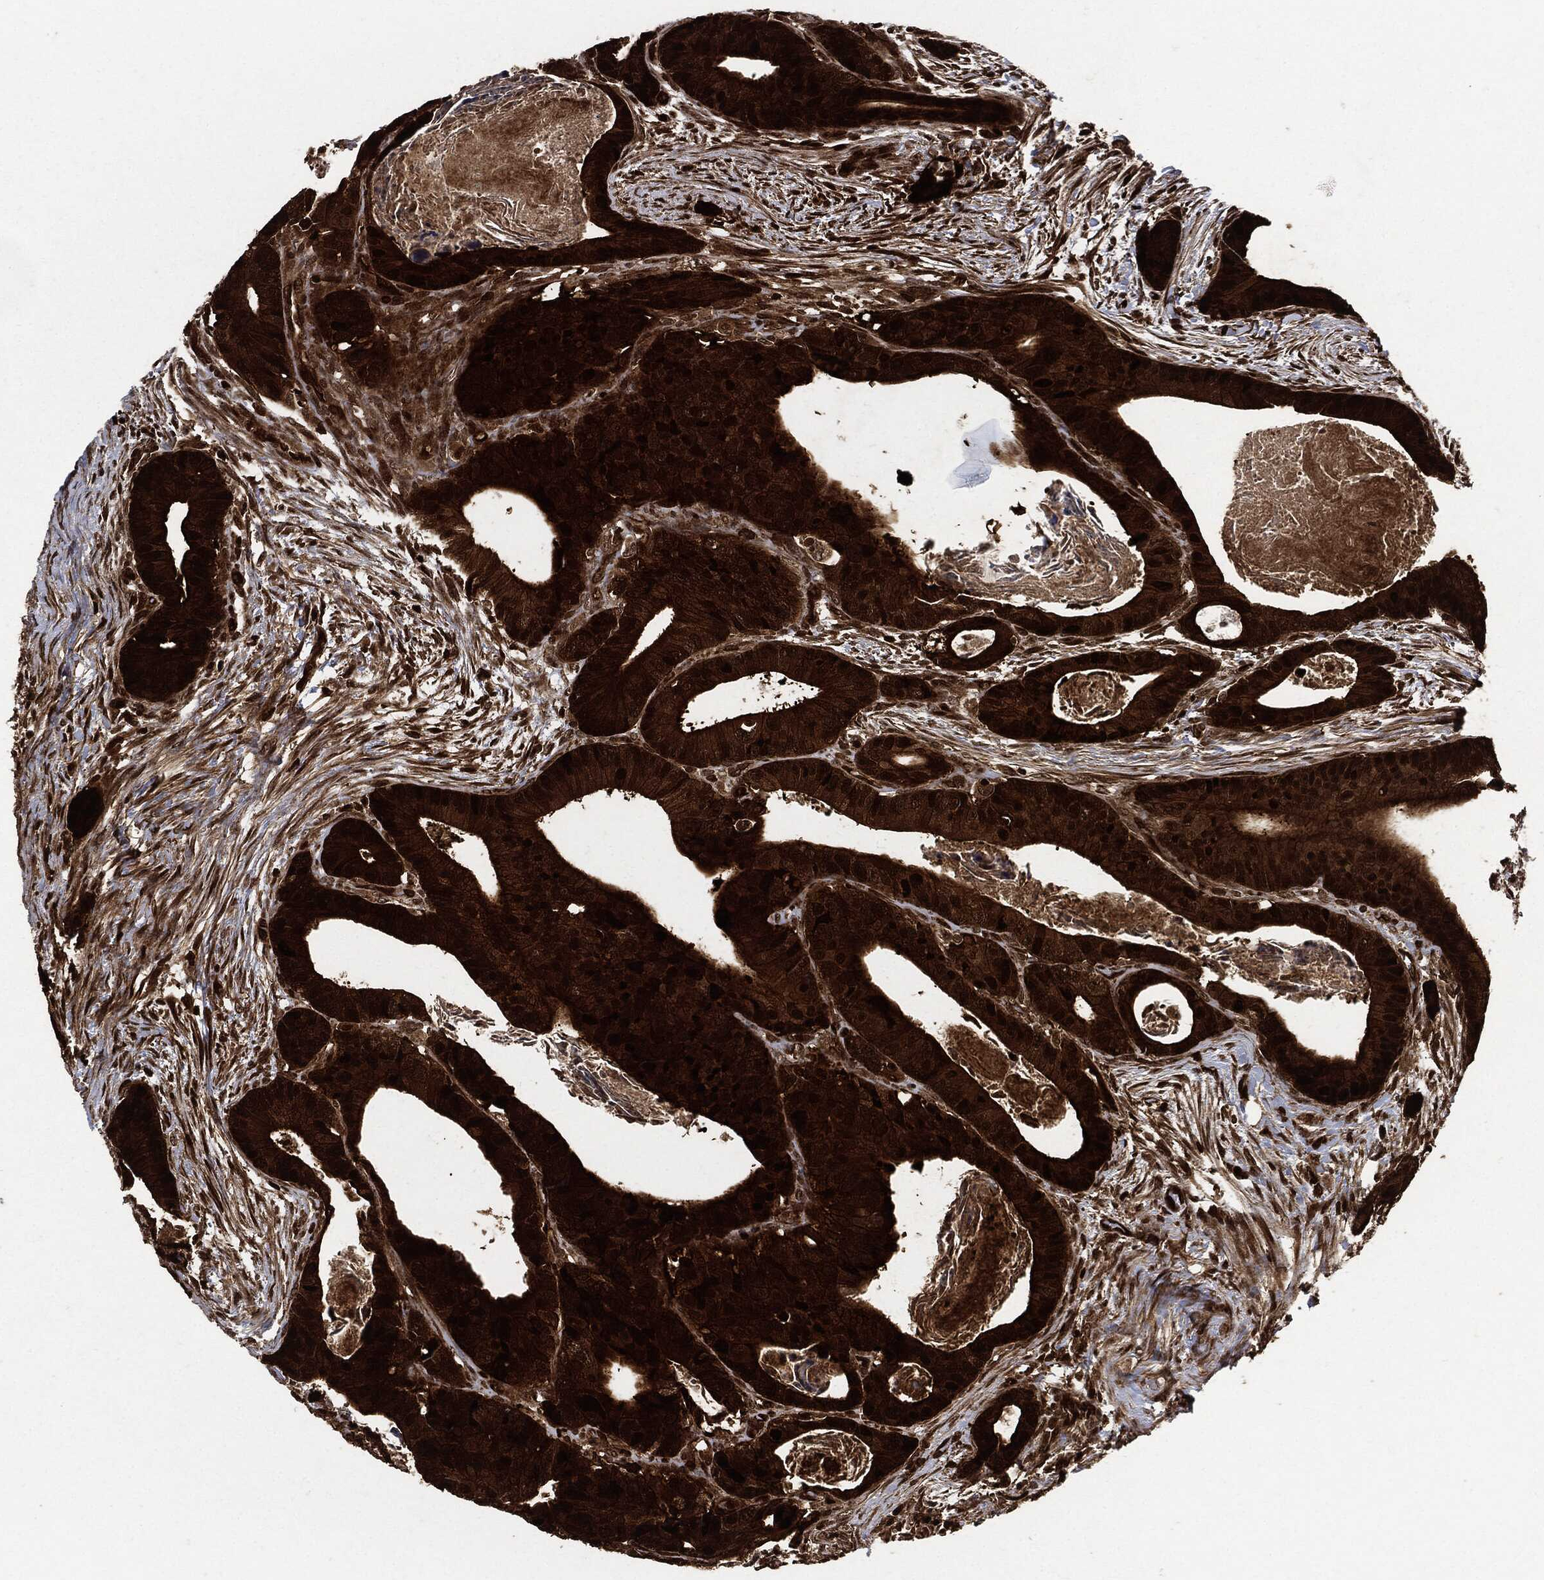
{"staining": {"intensity": "strong", "quantity": ">75%", "location": "cytoplasmic/membranous"}, "tissue": "colorectal cancer", "cell_type": "Tumor cells", "image_type": "cancer", "snomed": [{"axis": "morphology", "description": "Adenocarcinoma, NOS"}, {"axis": "topography", "description": "Rectum"}], "caption": "Protein analysis of colorectal cancer tissue shows strong cytoplasmic/membranous expression in approximately >75% of tumor cells. (Stains: DAB (3,3'-diaminobenzidine) in brown, nuclei in blue, Microscopy: brightfield microscopy at high magnification).", "gene": "YWHAB", "patient": {"sex": "male", "age": 64}}